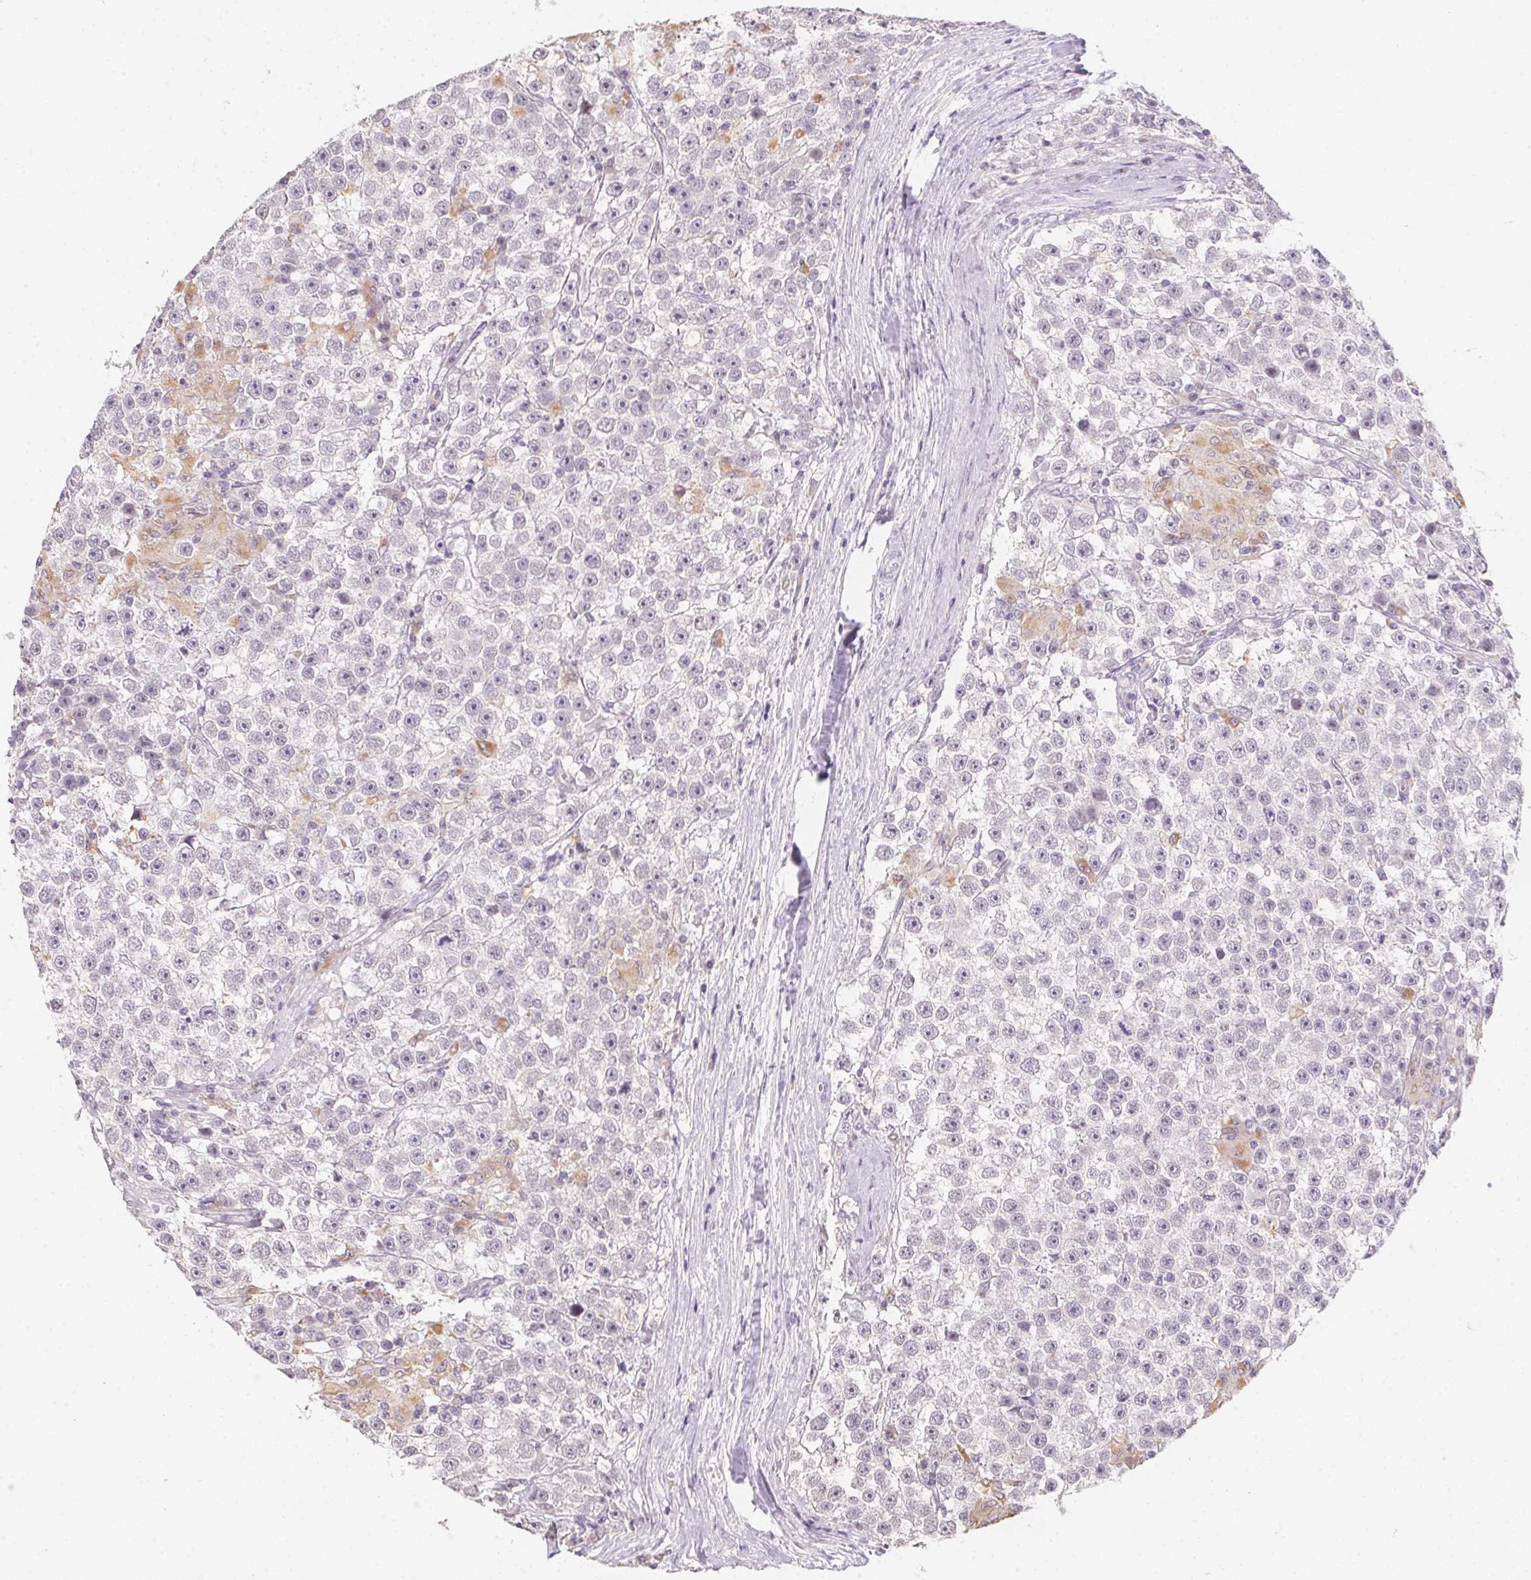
{"staining": {"intensity": "weak", "quantity": "<25%", "location": "cytoplasmic/membranous"}, "tissue": "testis cancer", "cell_type": "Tumor cells", "image_type": "cancer", "snomed": [{"axis": "morphology", "description": "Seminoma, NOS"}, {"axis": "topography", "description": "Testis"}], "caption": "Tumor cells show no significant protein staining in seminoma (testis). (DAB (3,3'-diaminobenzidine) immunohistochemistry visualized using brightfield microscopy, high magnification).", "gene": "SLC6A18", "patient": {"sex": "male", "age": 31}}